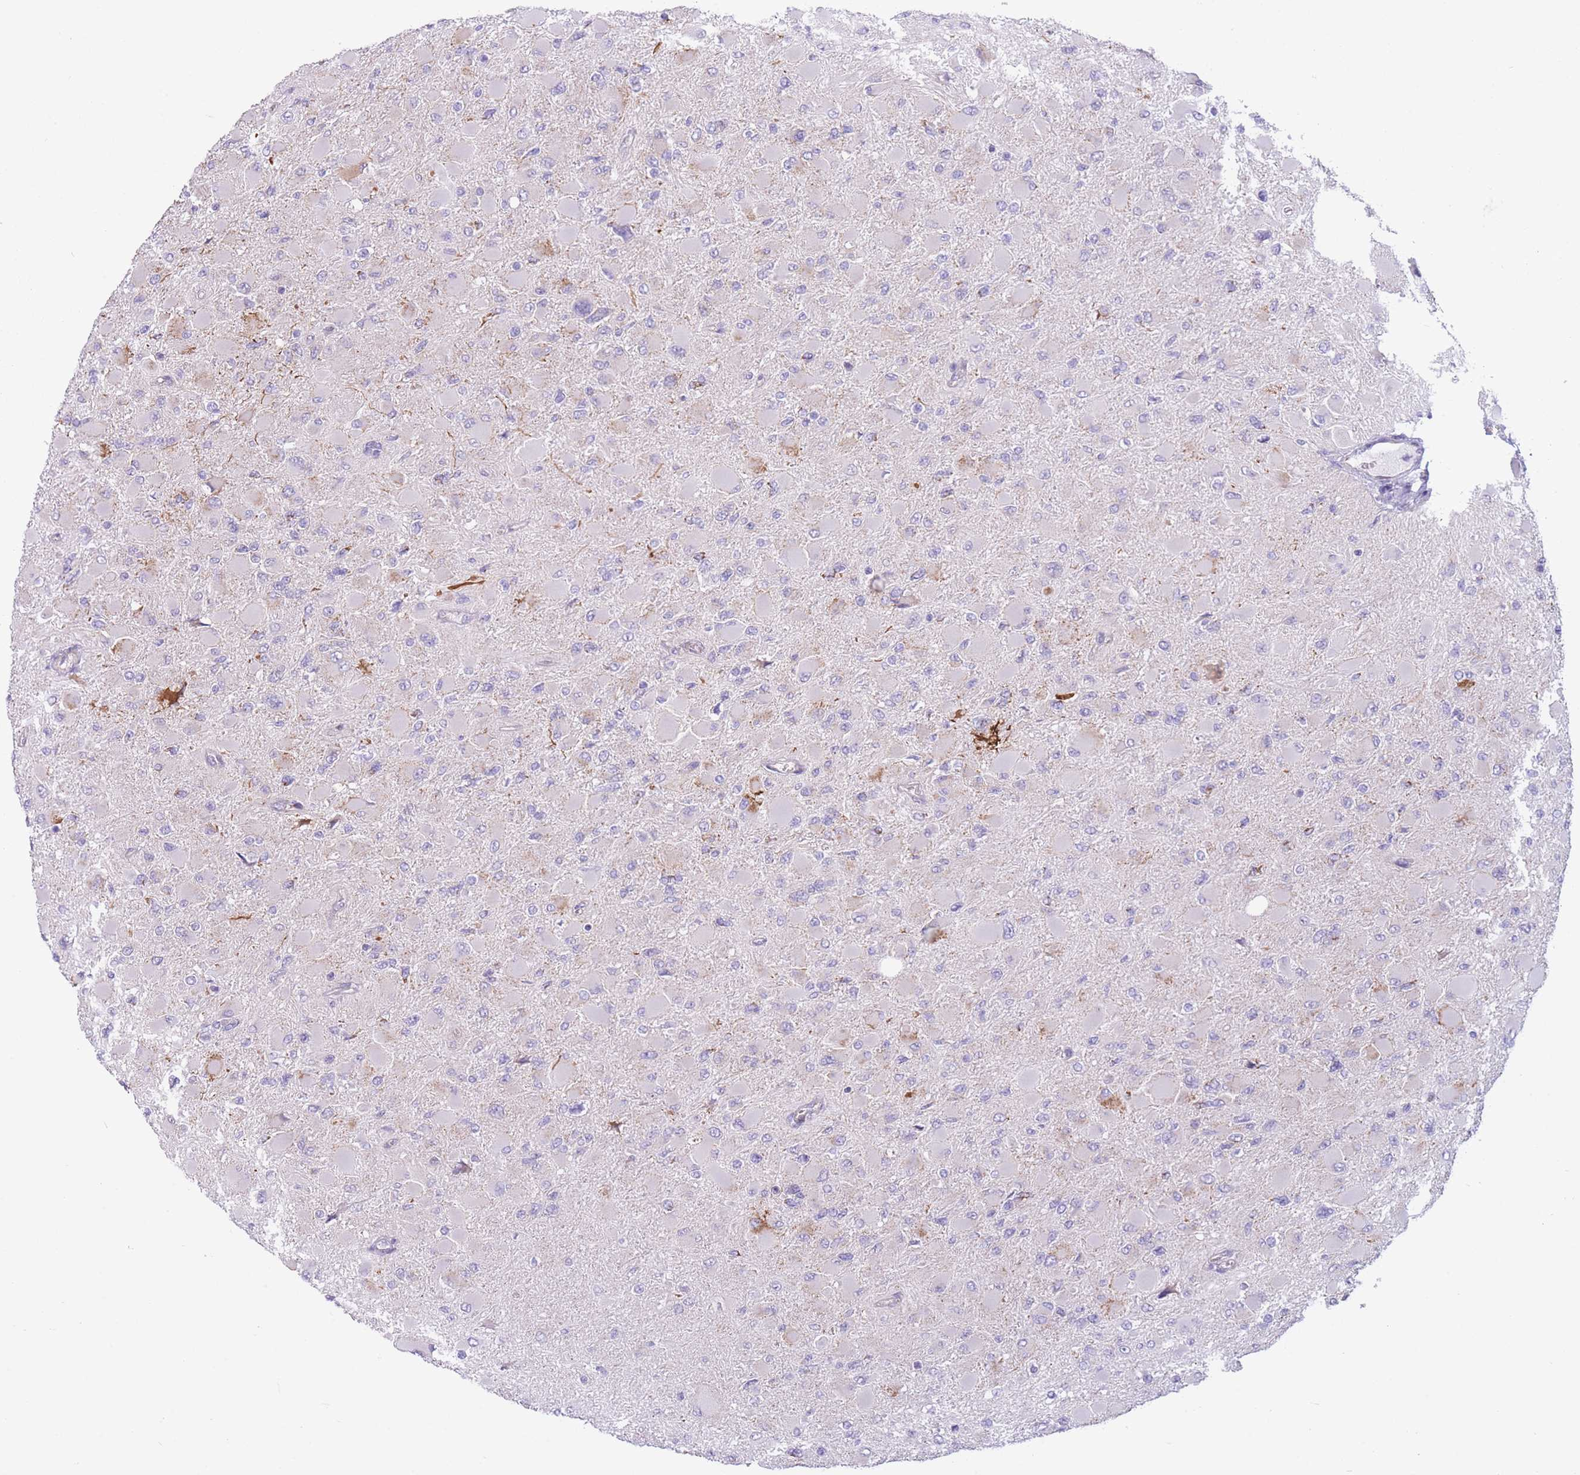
{"staining": {"intensity": "negative", "quantity": "none", "location": "none"}, "tissue": "glioma", "cell_type": "Tumor cells", "image_type": "cancer", "snomed": [{"axis": "morphology", "description": "Glioma, malignant, High grade"}, {"axis": "topography", "description": "Cerebral cortex"}], "caption": "Immunohistochemistry micrograph of neoplastic tissue: malignant glioma (high-grade) stained with DAB demonstrates no significant protein positivity in tumor cells.", "gene": "PDHA1", "patient": {"sex": "female", "age": 36}}